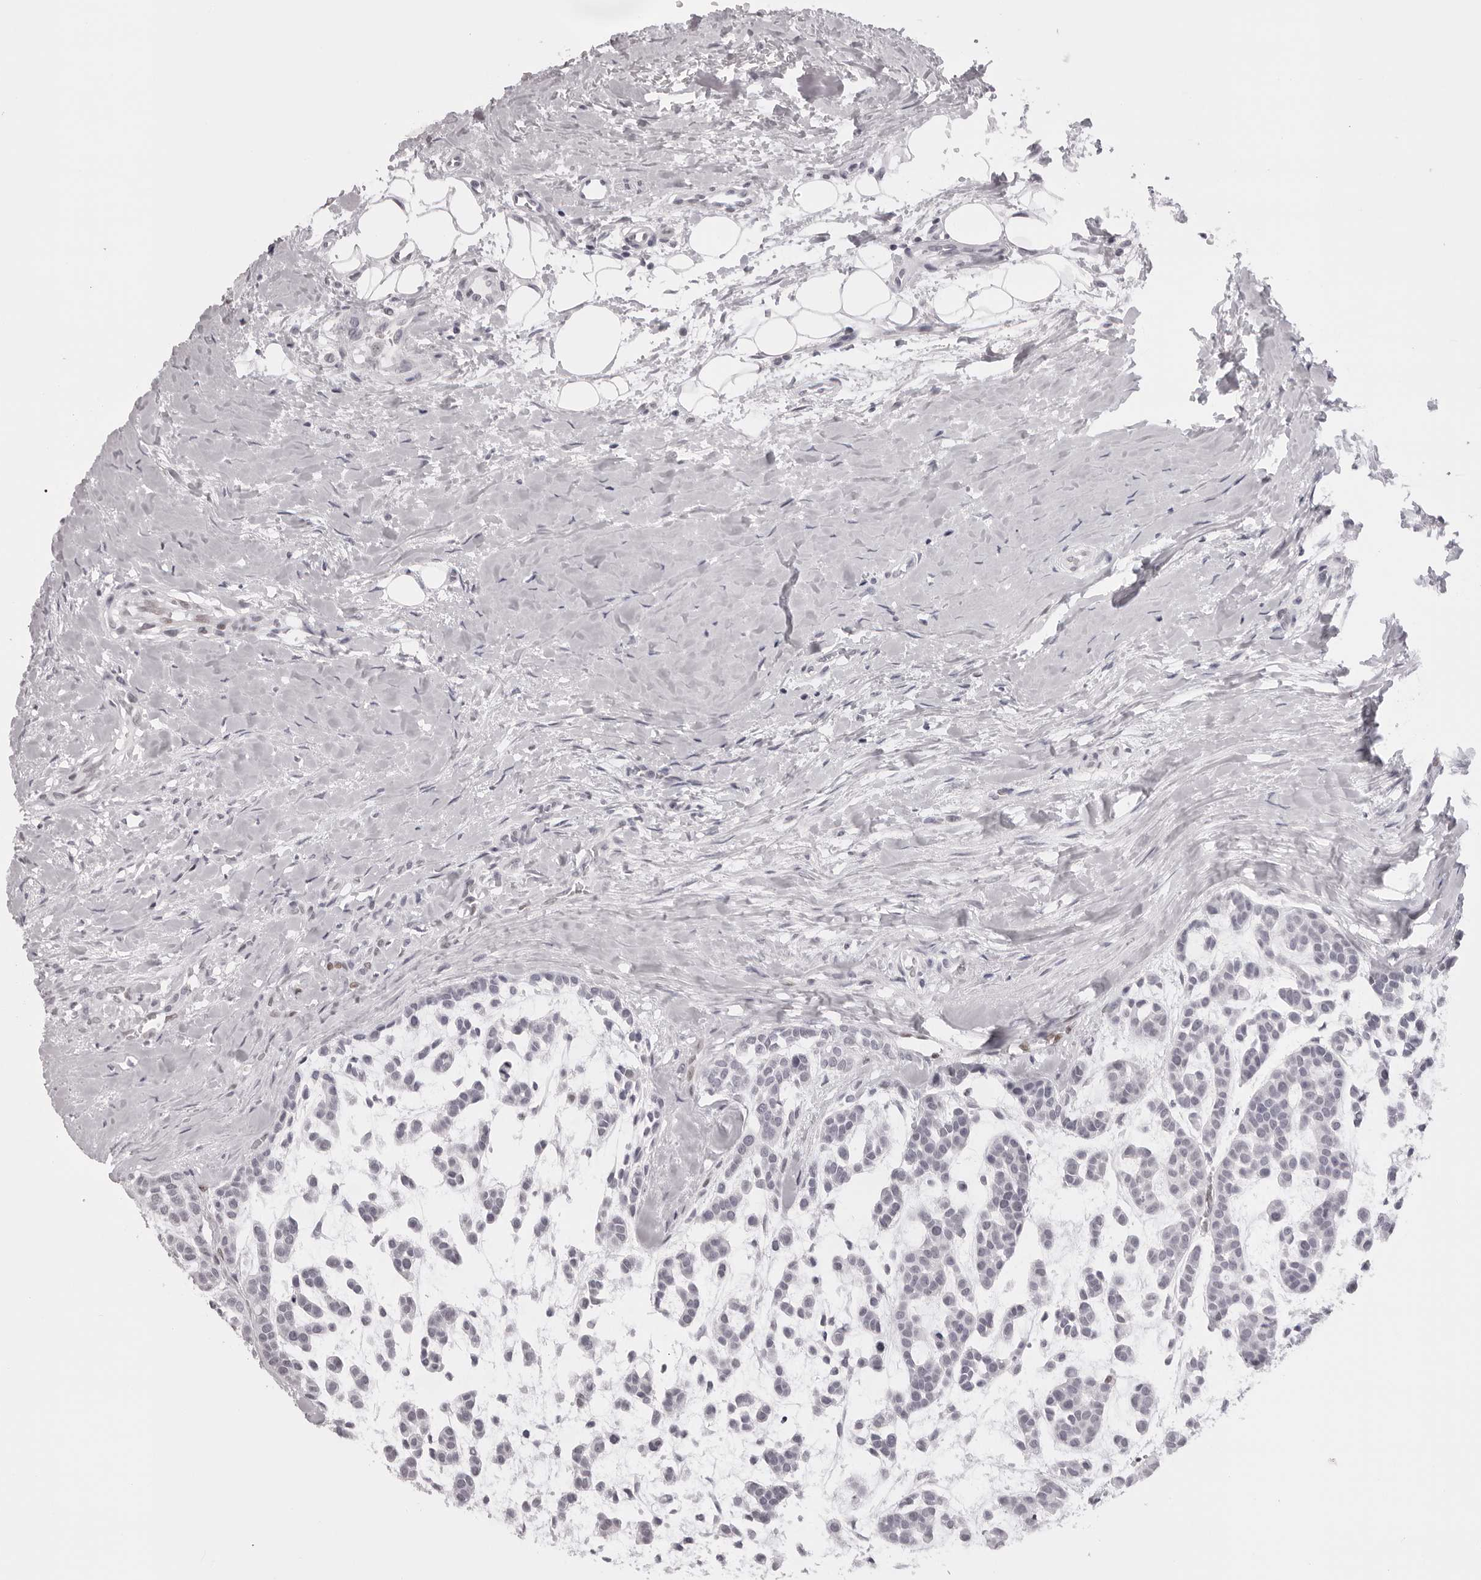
{"staining": {"intensity": "negative", "quantity": "none", "location": "none"}, "tissue": "head and neck cancer", "cell_type": "Tumor cells", "image_type": "cancer", "snomed": [{"axis": "morphology", "description": "Adenocarcinoma, NOS"}, {"axis": "morphology", "description": "Adenoma, NOS"}, {"axis": "topography", "description": "Head-Neck"}], "caption": "This is a image of IHC staining of head and neck cancer, which shows no positivity in tumor cells.", "gene": "MAFK", "patient": {"sex": "female", "age": 55}}